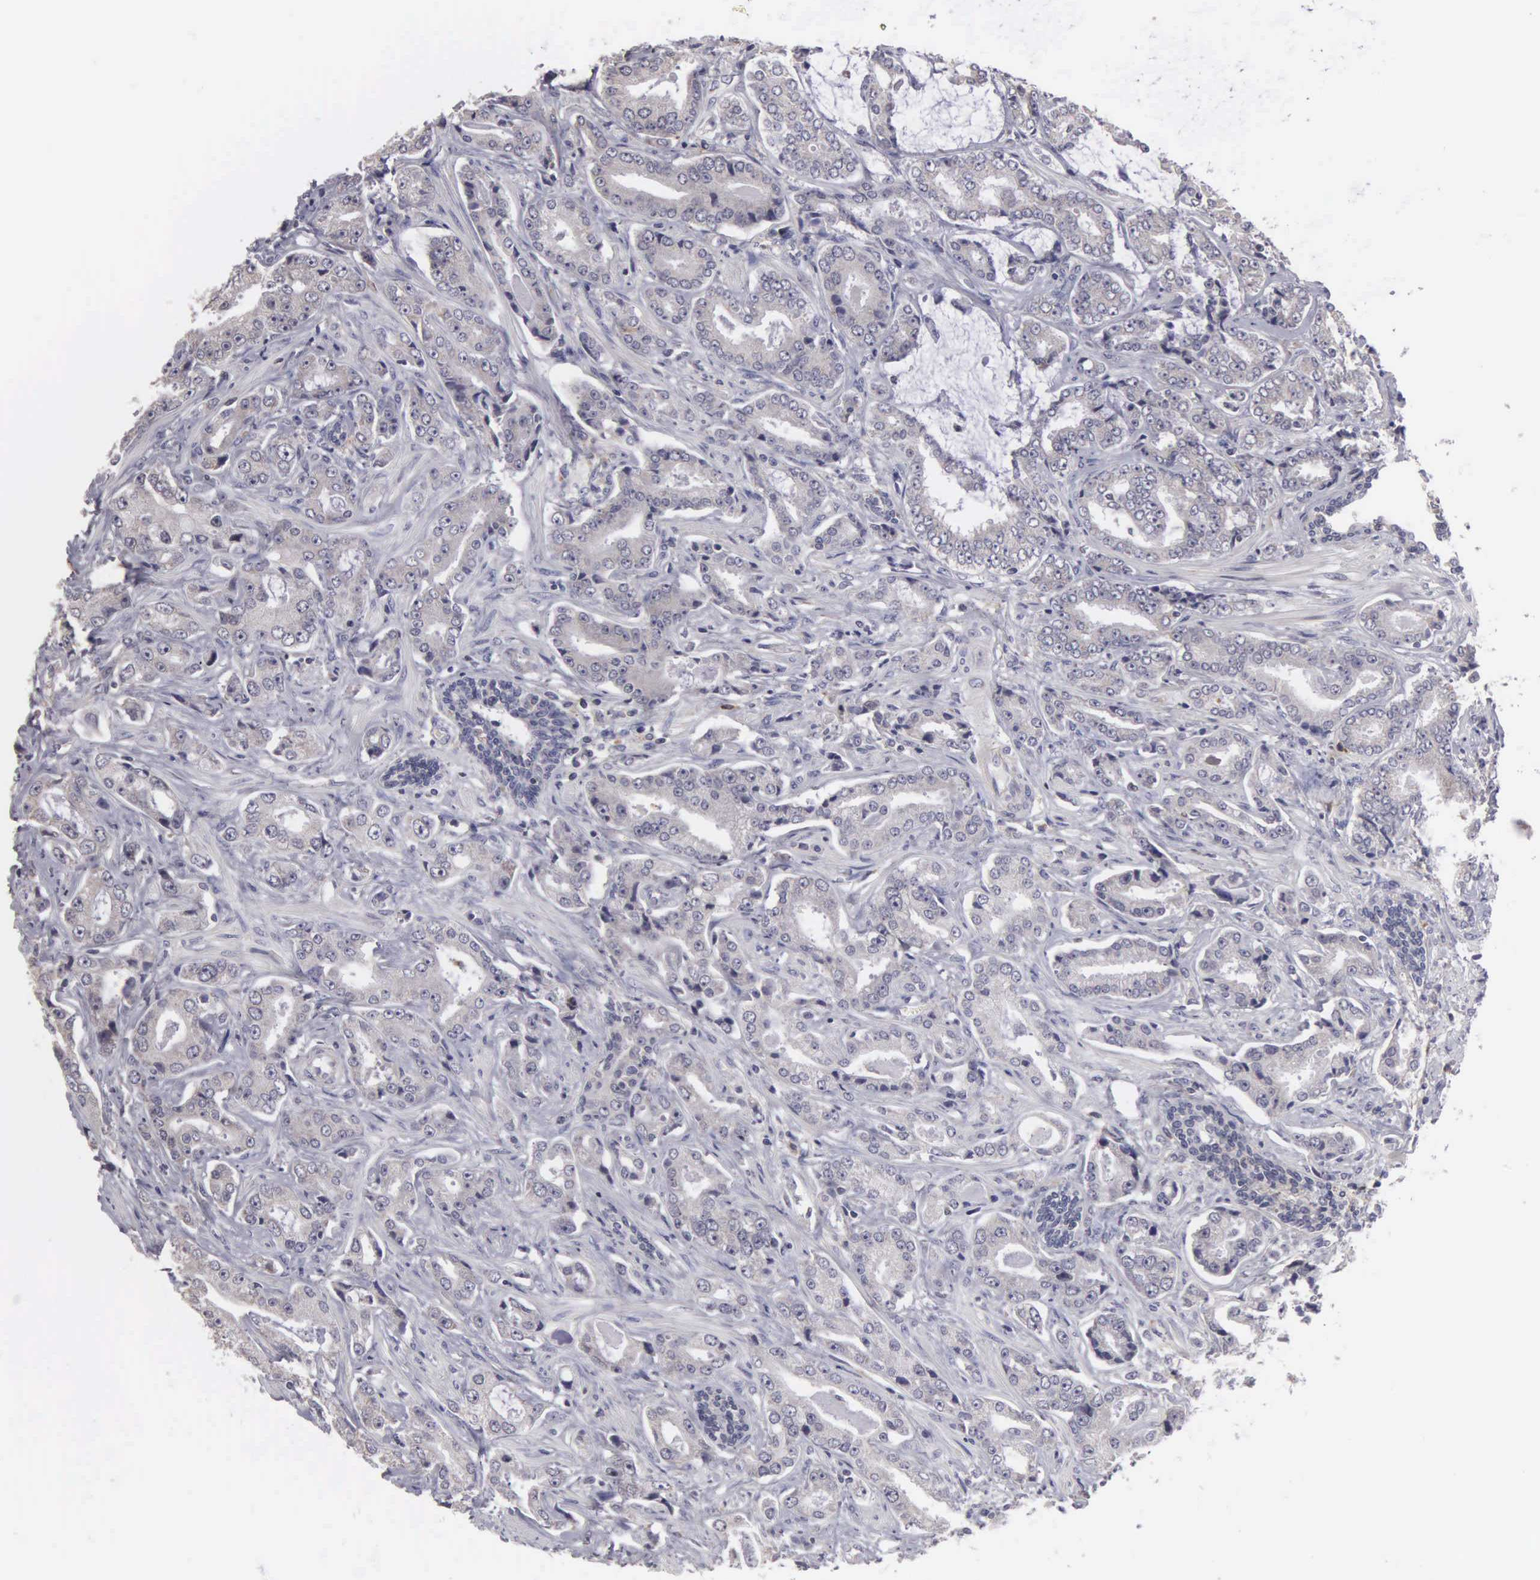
{"staining": {"intensity": "negative", "quantity": "none", "location": "none"}, "tissue": "prostate cancer", "cell_type": "Tumor cells", "image_type": "cancer", "snomed": [{"axis": "morphology", "description": "Adenocarcinoma, Low grade"}, {"axis": "topography", "description": "Prostate"}], "caption": "Prostate cancer (low-grade adenocarcinoma) stained for a protein using IHC exhibits no positivity tumor cells.", "gene": "BRD1", "patient": {"sex": "male", "age": 65}}